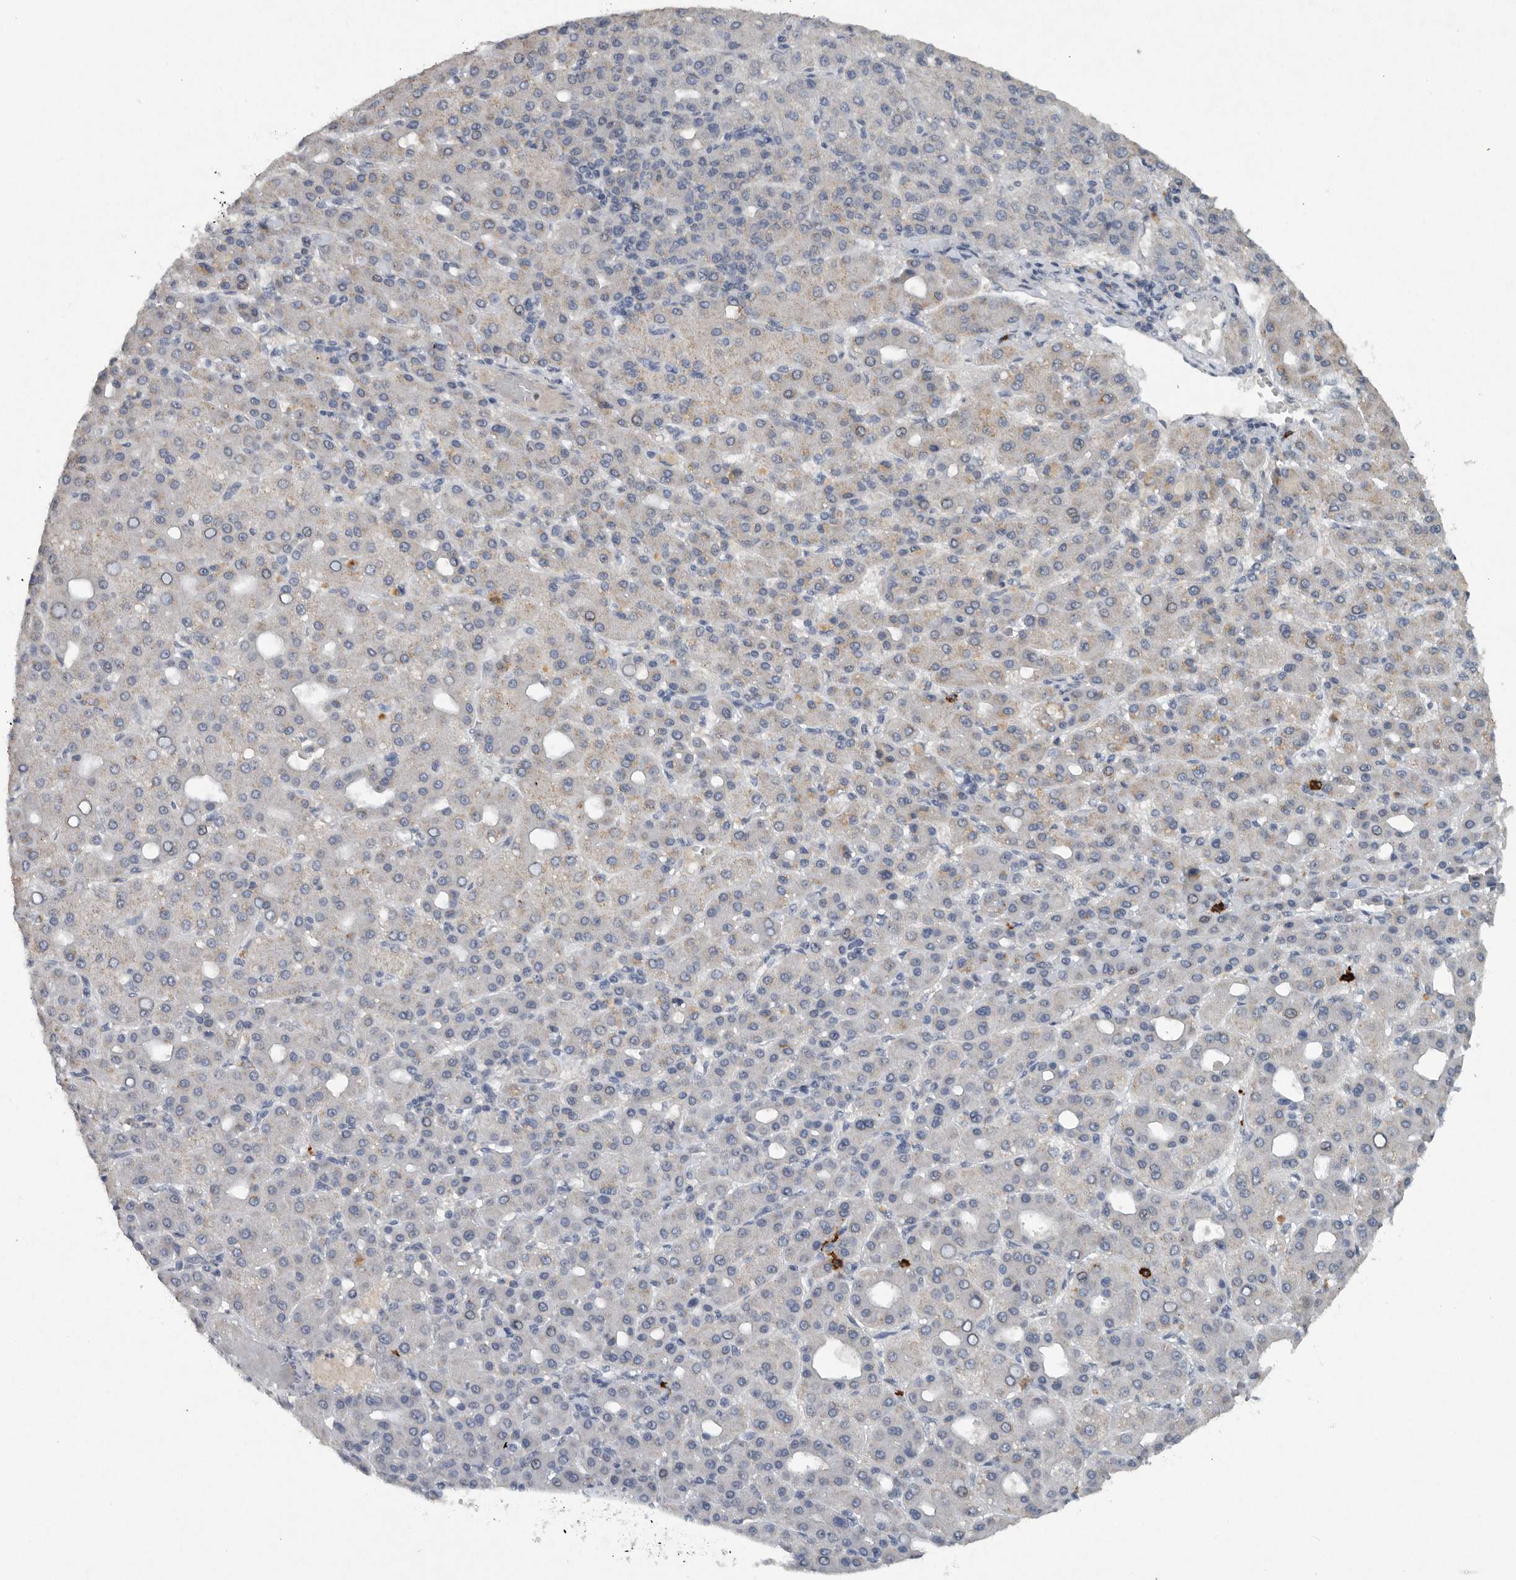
{"staining": {"intensity": "weak", "quantity": "25%-75%", "location": "cytoplasmic/membranous"}, "tissue": "liver cancer", "cell_type": "Tumor cells", "image_type": "cancer", "snomed": [{"axis": "morphology", "description": "Carcinoma, Hepatocellular, NOS"}, {"axis": "topography", "description": "Liver"}], "caption": "This image demonstrates IHC staining of liver cancer (hepatocellular carcinoma), with low weak cytoplasmic/membranous positivity in about 25%-75% of tumor cells.", "gene": "IL20", "patient": {"sex": "male", "age": 65}}